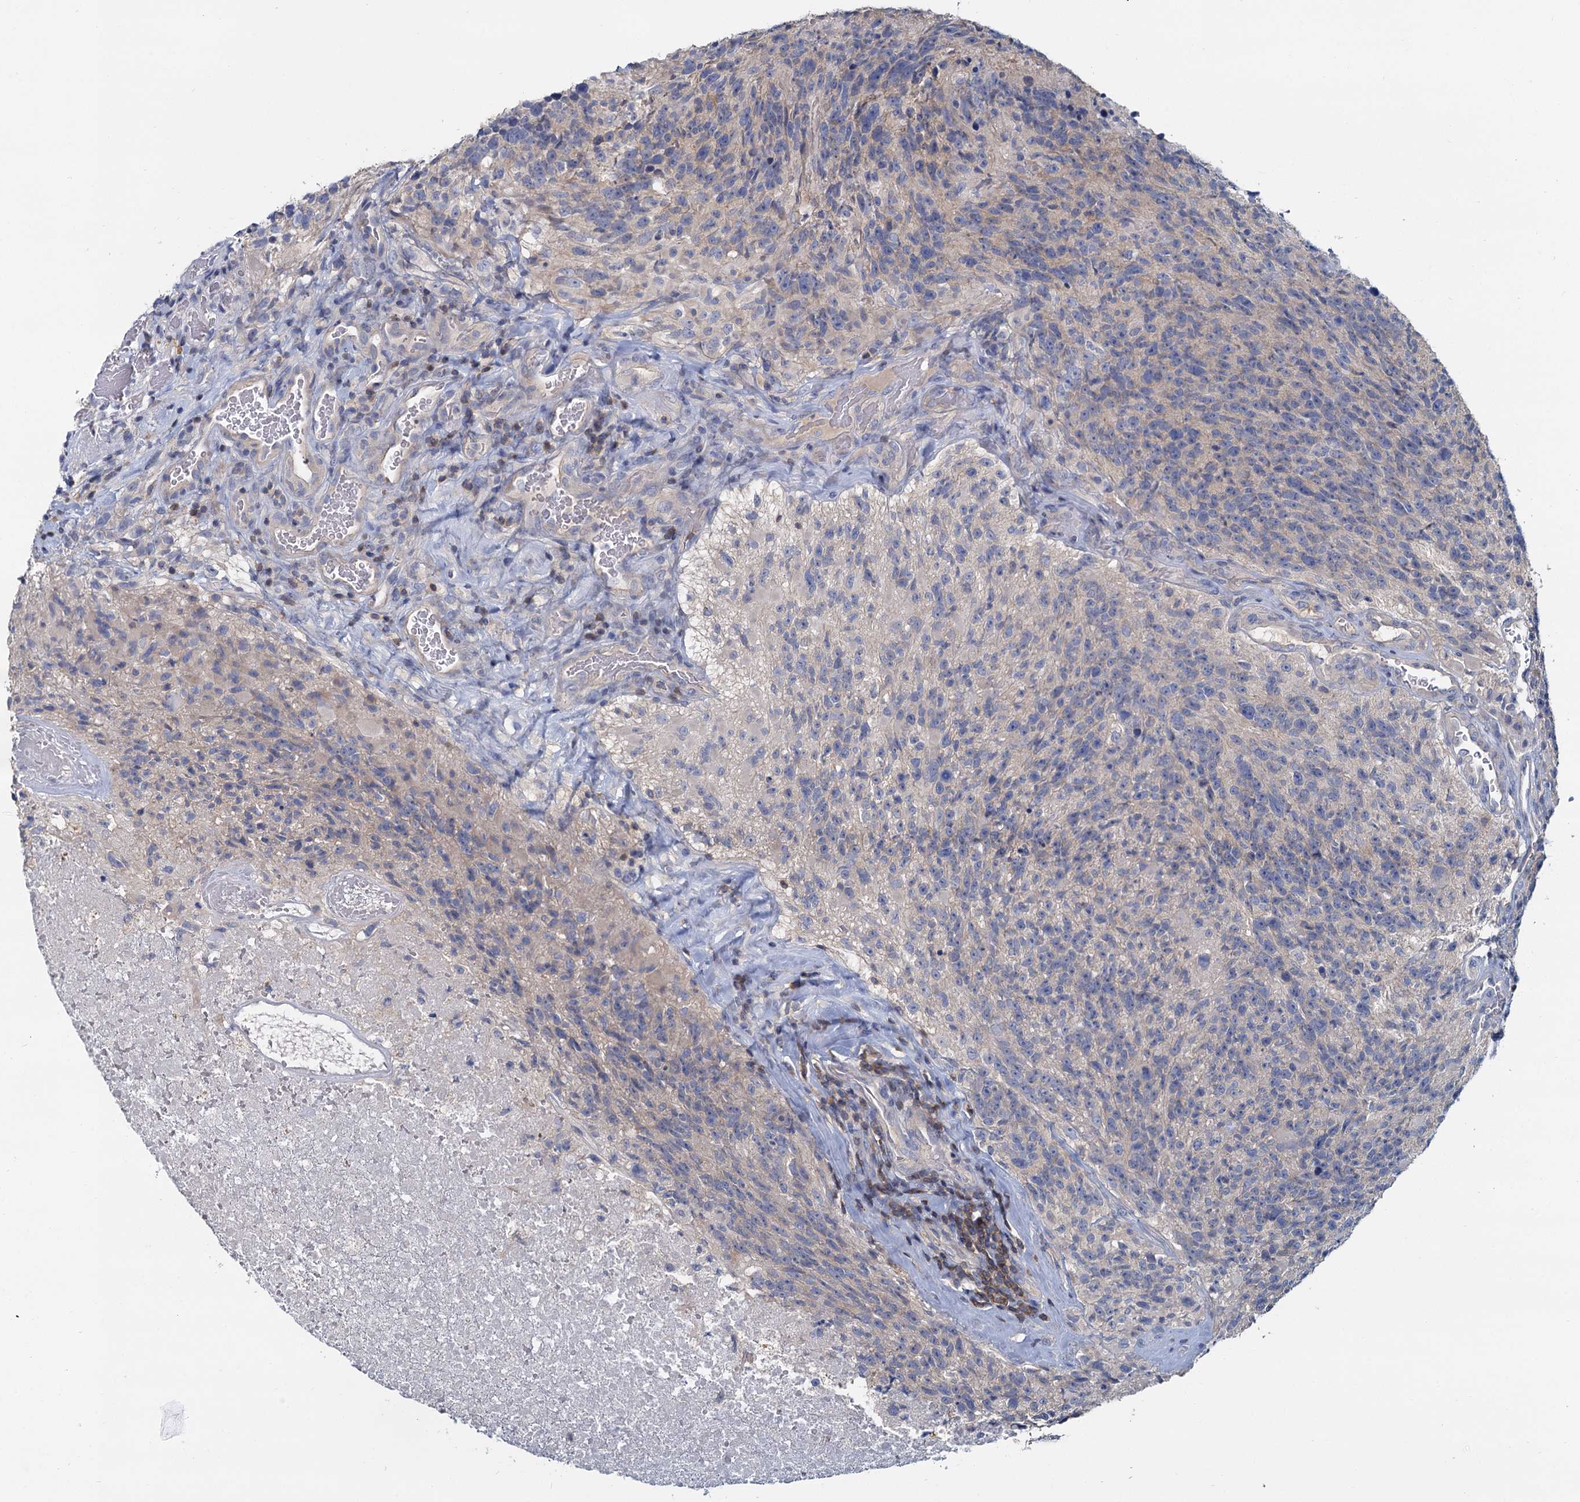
{"staining": {"intensity": "negative", "quantity": "none", "location": "none"}, "tissue": "glioma", "cell_type": "Tumor cells", "image_type": "cancer", "snomed": [{"axis": "morphology", "description": "Glioma, malignant, High grade"}, {"axis": "topography", "description": "Brain"}], "caption": "The IHC photomicrograph has no significant expression in tumor cells of malignant high-grade glioma tissue.", "gene": "ACSM3", "patient": {"sex": "male", "age": 76}}